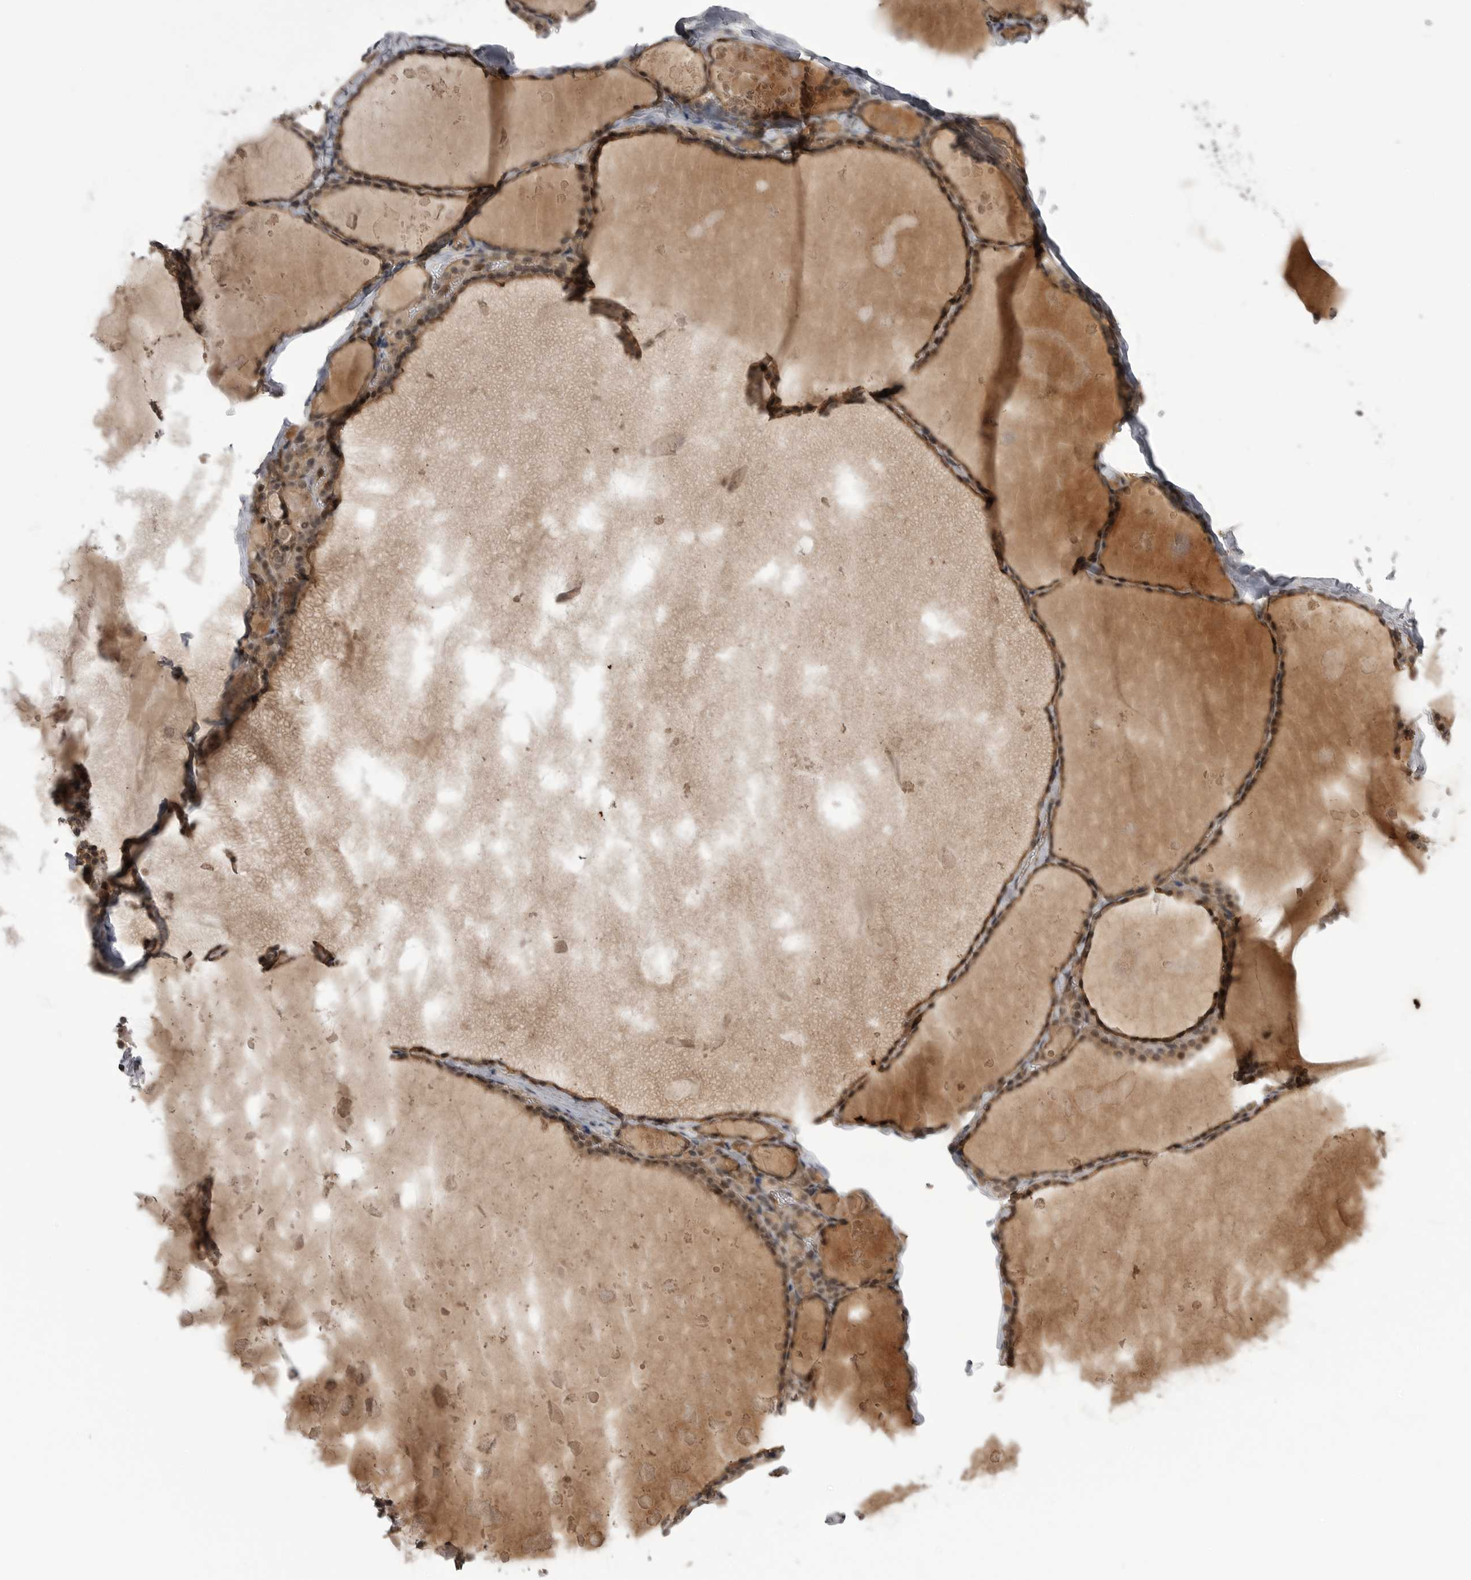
{"staining": {"intensity": "moderate", "quantity": ">75%", "location": "cytoplasmic/membranous,nuclear"}, "tissue": "thyroid gland", "cell_type": "Glandular cells", "image_type": "normal", "snomed": [{"axis": "morphology", "description": "Normal tissue, NOS"}, {"axis": "topography", "description": "Thyroid gland"}], "caption": "Protein analysis of benign thyroid gland exhibits moderate cytoplasmic/membranous,nuclear positivity in about >75% of glandular cells.", "gene": "PDCL", "patient": {"sex": "male", "age": 56}}